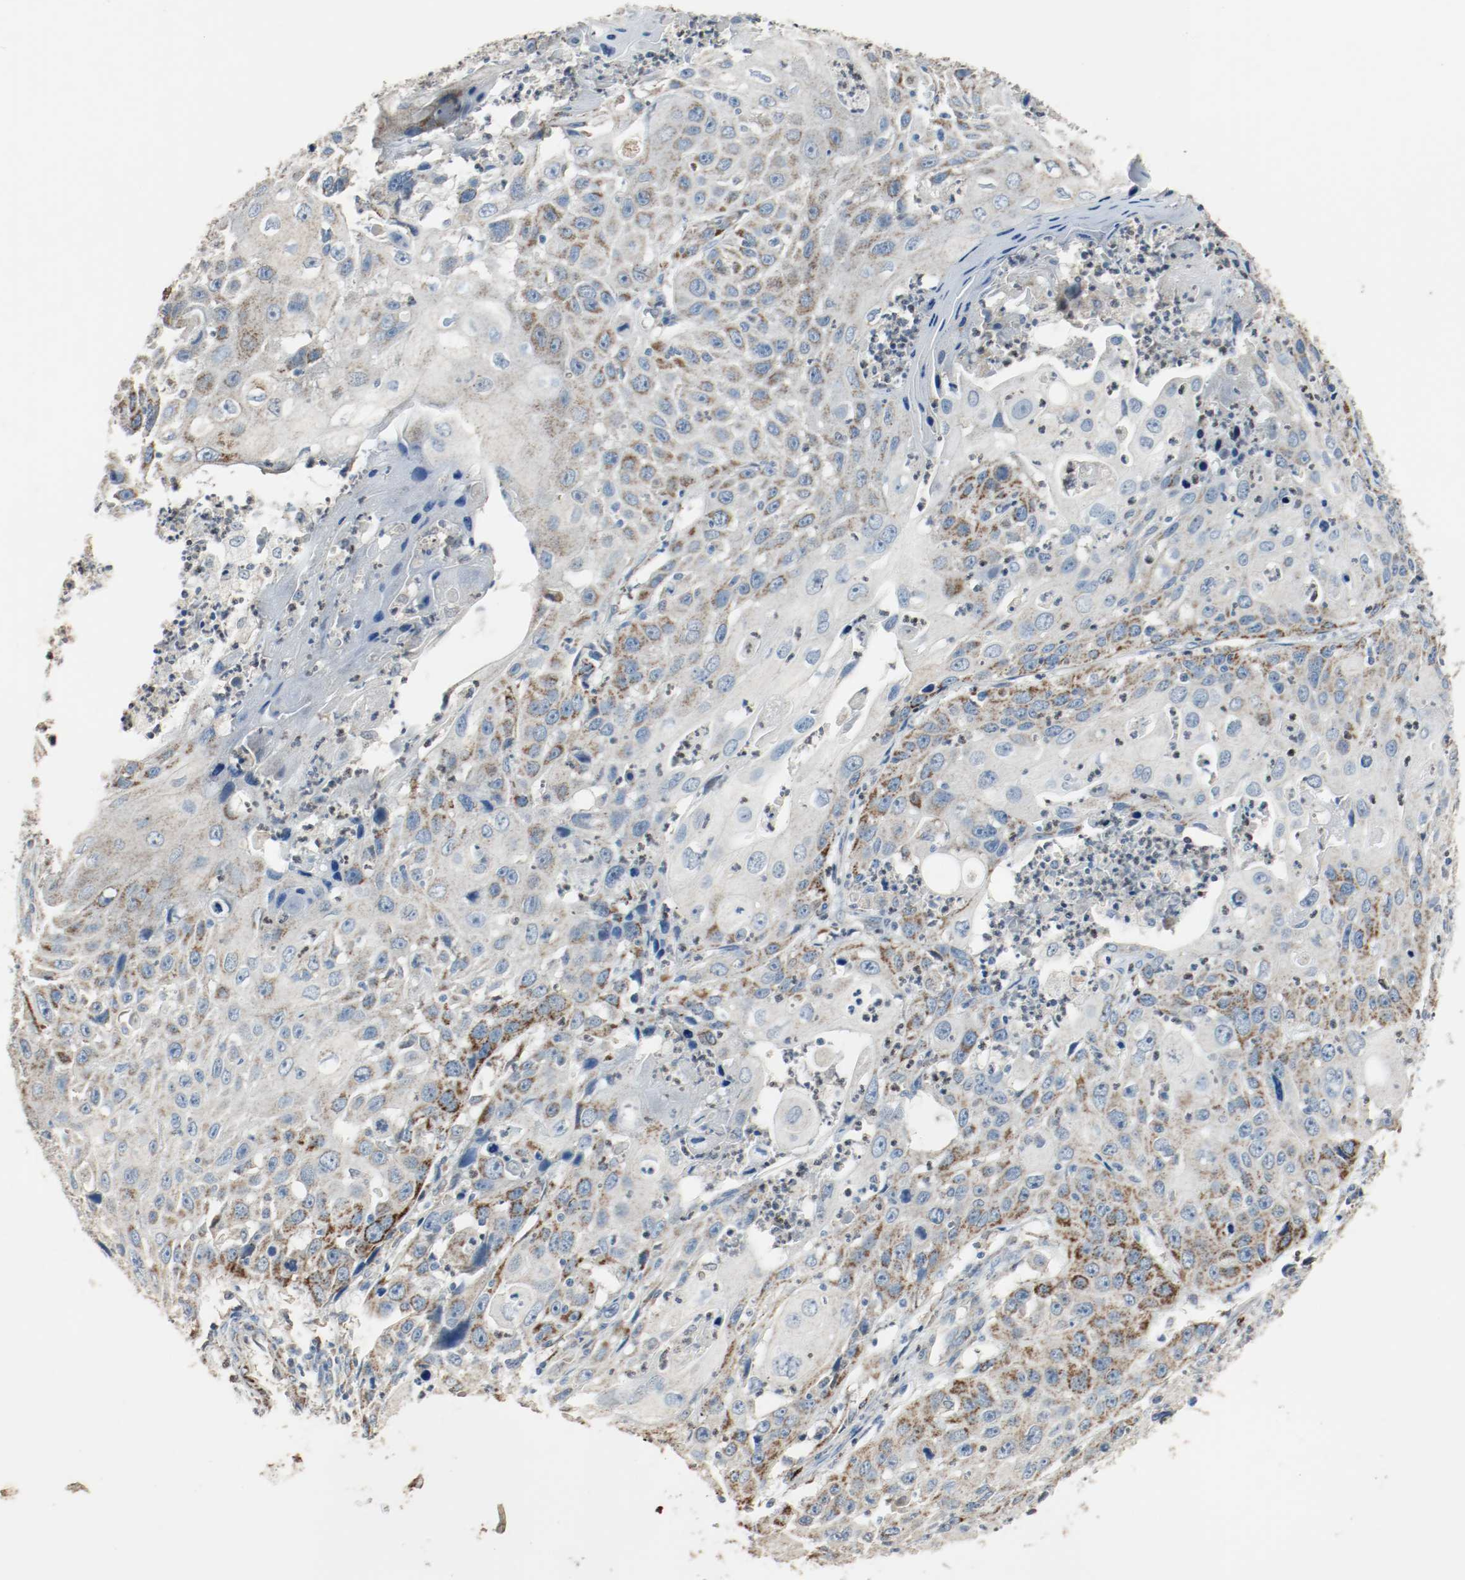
{"staining": {"intensity": "strong", "quantity": "25%-75%", "location": "cytoplasmic/membranous"}, "tissue": "cervical cancer", "cell_type": "Tumor cells", "image_type": "cancer", "snomed": [{"axis": "morphology", "description": "Squamous cell carcinoma, NOS"}, {"axis": "topography", "description": "Cervix"}], "caption": "Strong cytoplasmic/membranous positivity is identified in approximately 25%-75% of tumor cells in squamous cell carcinoma (cervical). The staining is performed using DAB brown chromogen to label protein expression. The nuclei are counter-stained blue using hematoxylin.", "gene": "ALDH4A1", "patient": {"sex": "female", "age": 39}}